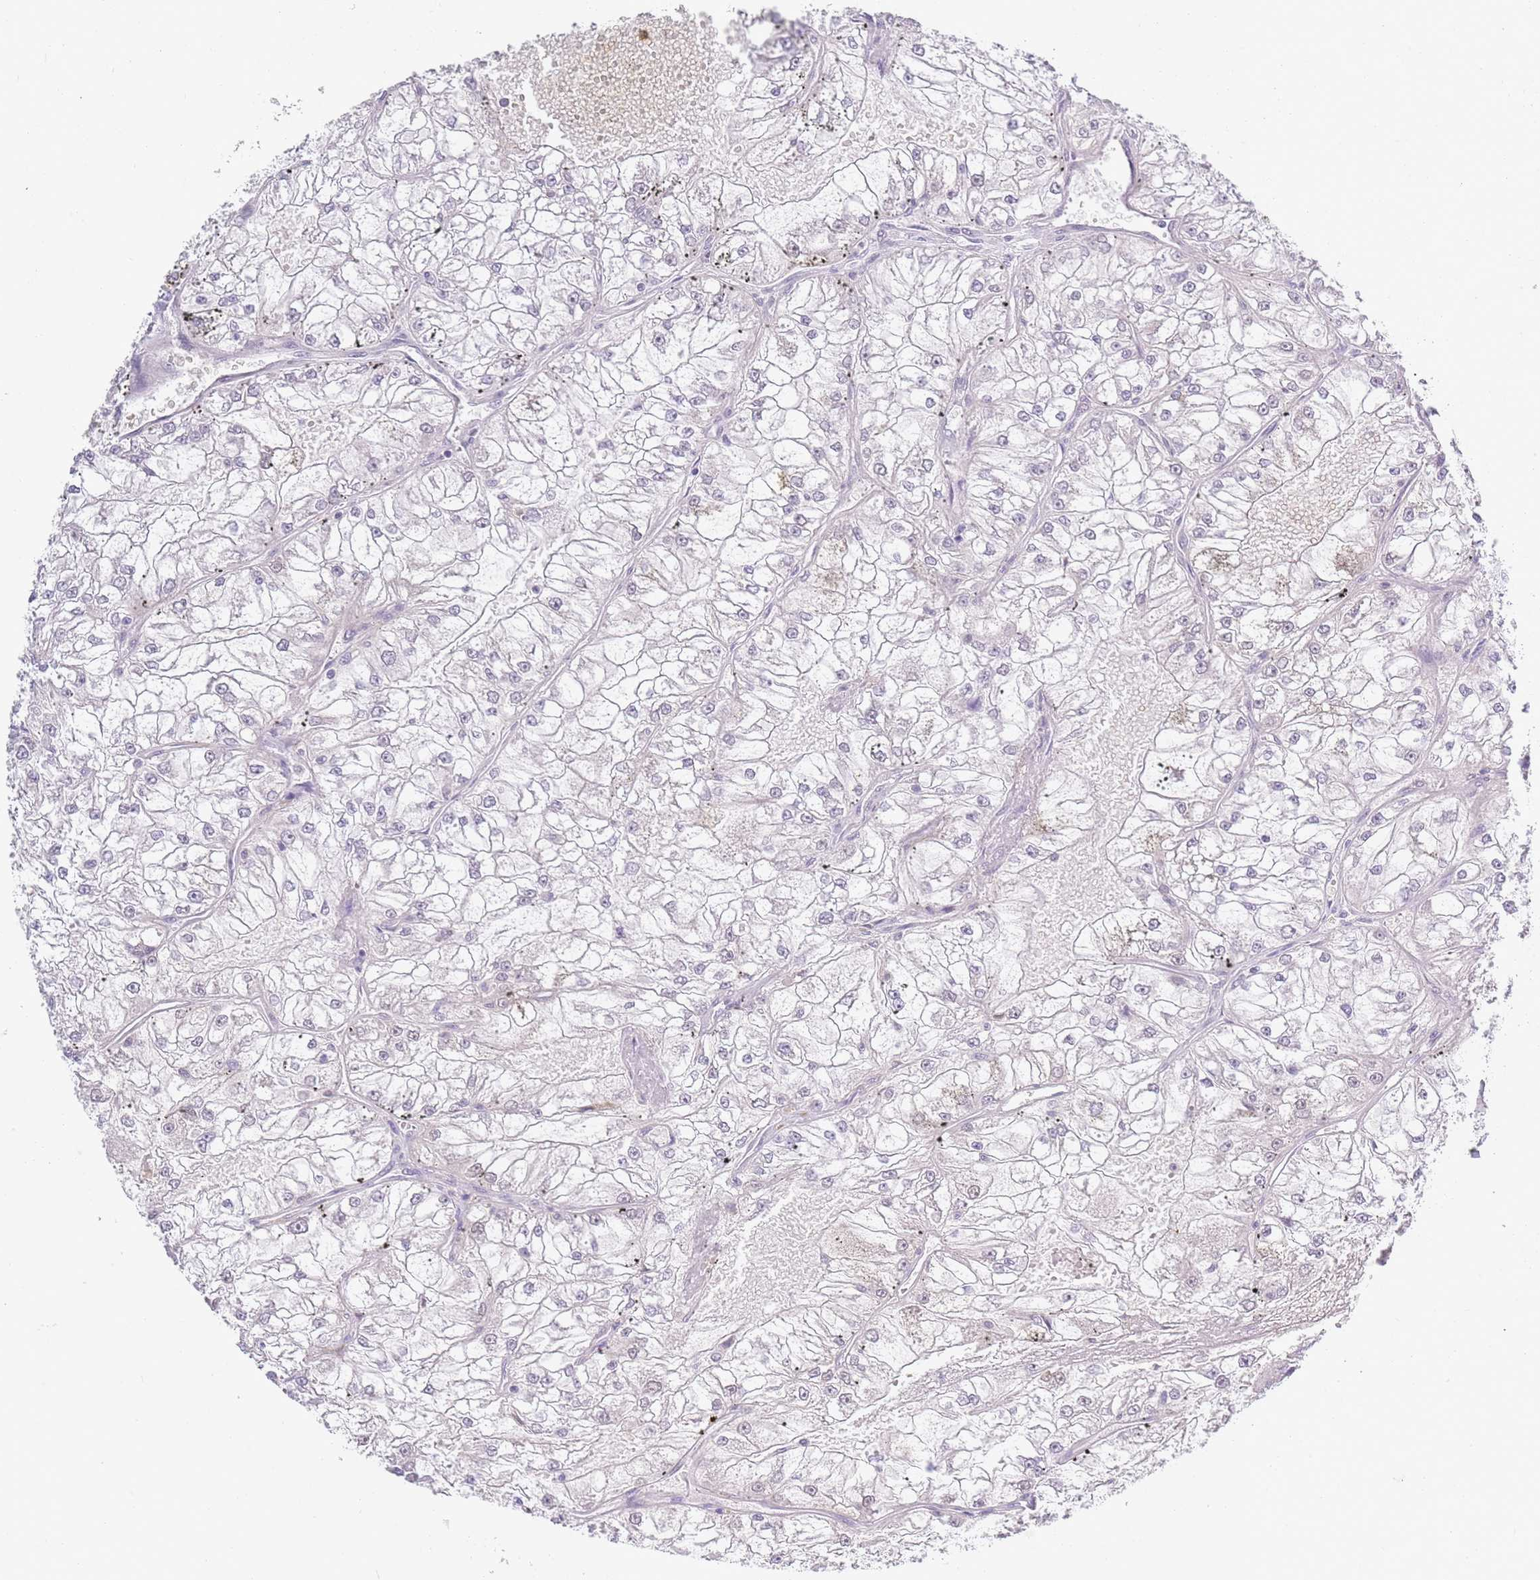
{"staining": {"intensity": "negative", "quantity": "none", "location": "none"}, "tissue": "renal cancer", "cell_type": "Tumor cells", "image_type": "cancer", "snomed": [{"axis": "morphology", "description": "Adenocarcinoma, NOS"}, {"axis": "topography", "description": "Kidney"}], "caption": "IHC photomicrograph of neoplastic tissue: human renal cancer stained with DAB (3,3'-diaminobenzidine) reveals no significant protein expression in tumor cells.", "gene": "SEPHS2", "patient": {"sex": "female", "age": 72}}